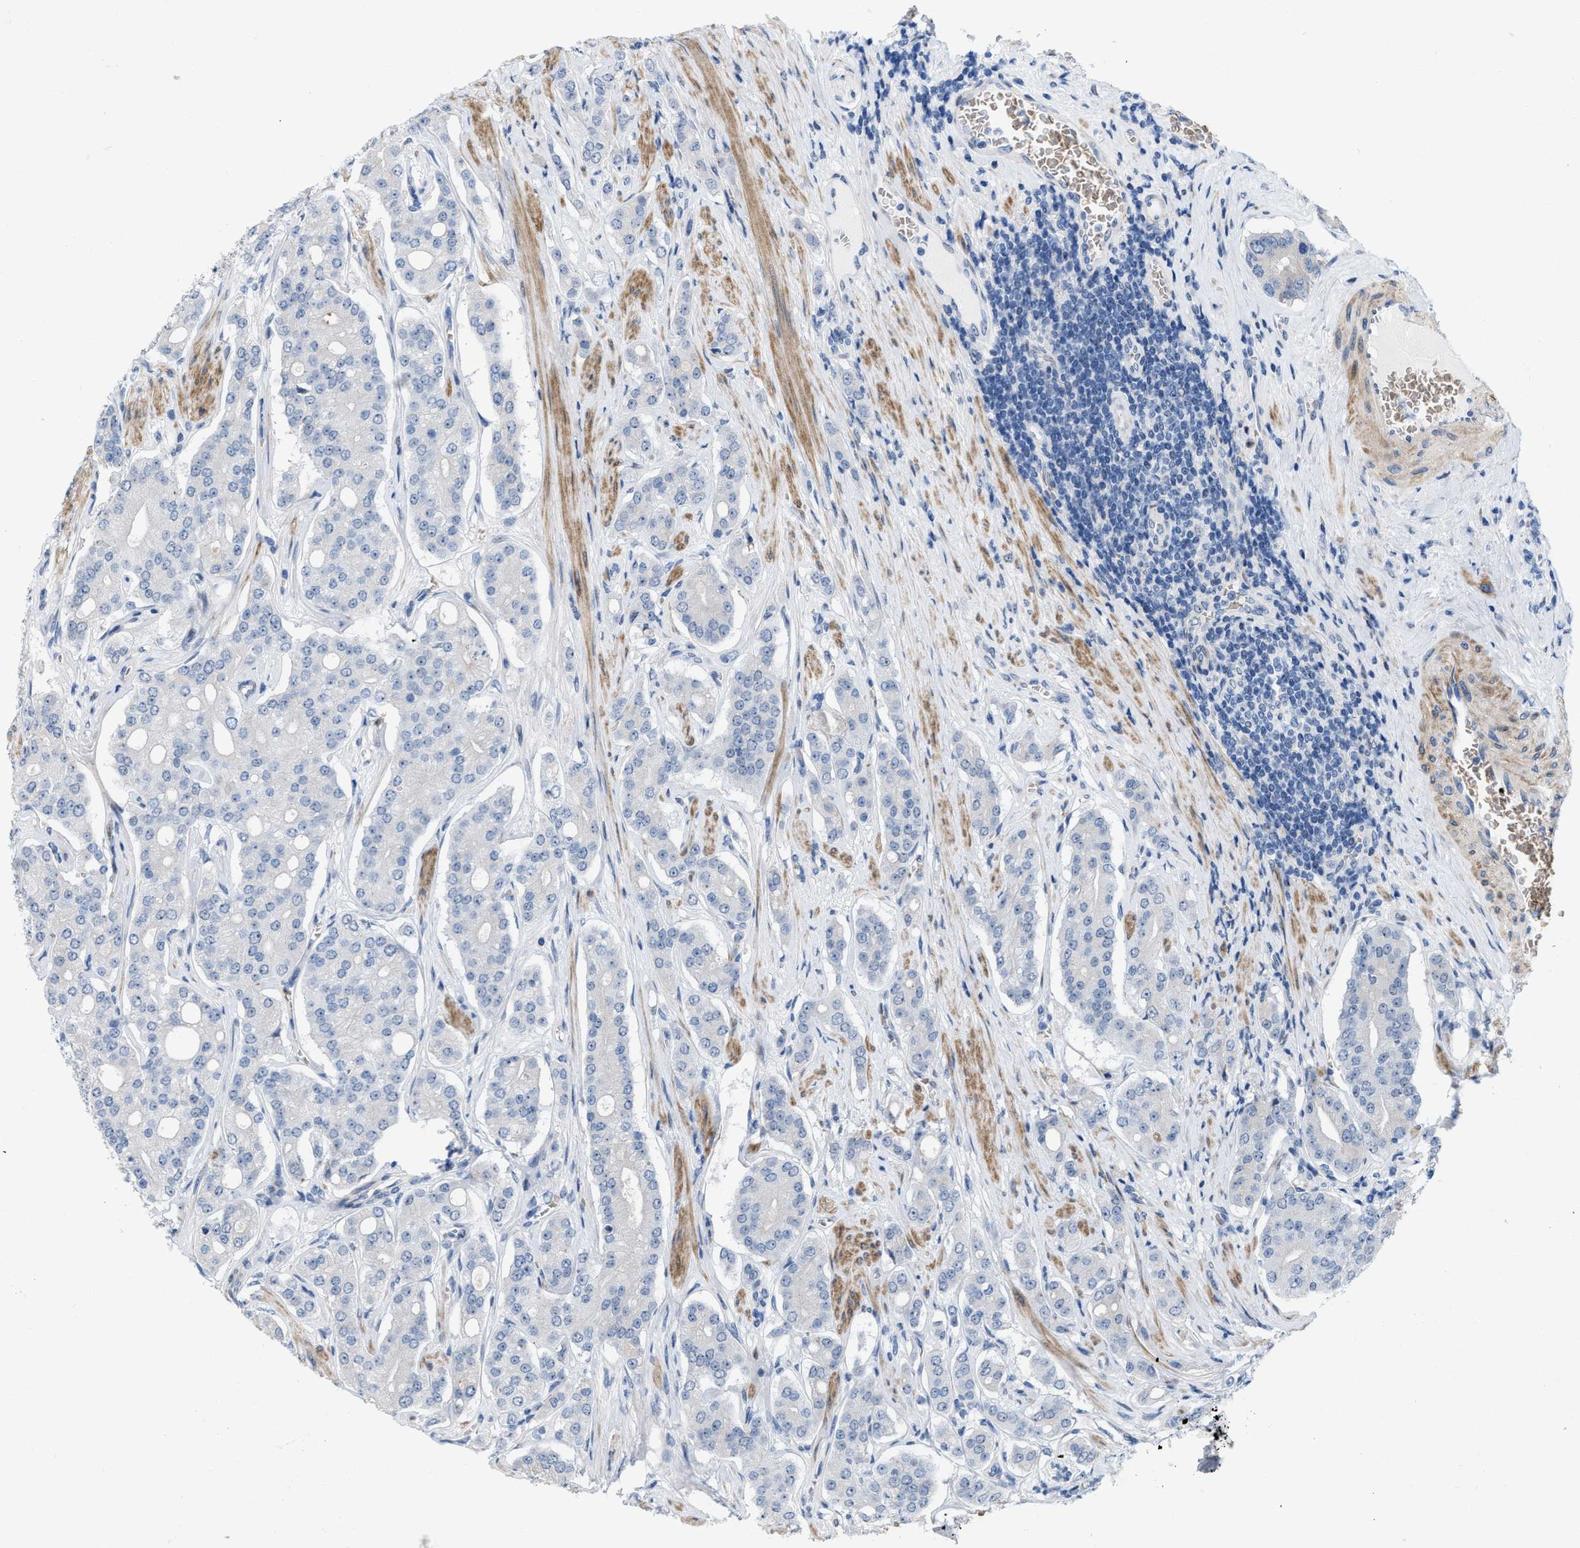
{"staining": {"intensity": "negative", "quantity": "none", "location": "none"}, "tissue": "prostate cancer", "cell_type": "Tumor cells", "image_type": "cancer", "snomed": [{"axis": "morphology", "description": "Adenocarcinoma, High grade"}, {"axis": "topography", "description": "Prostate"}], "caption": "Tumor cells show no significant staining in prostate cancer.", "gene": "POLR1F", "patient": {"sex": "male", "age": 71}}